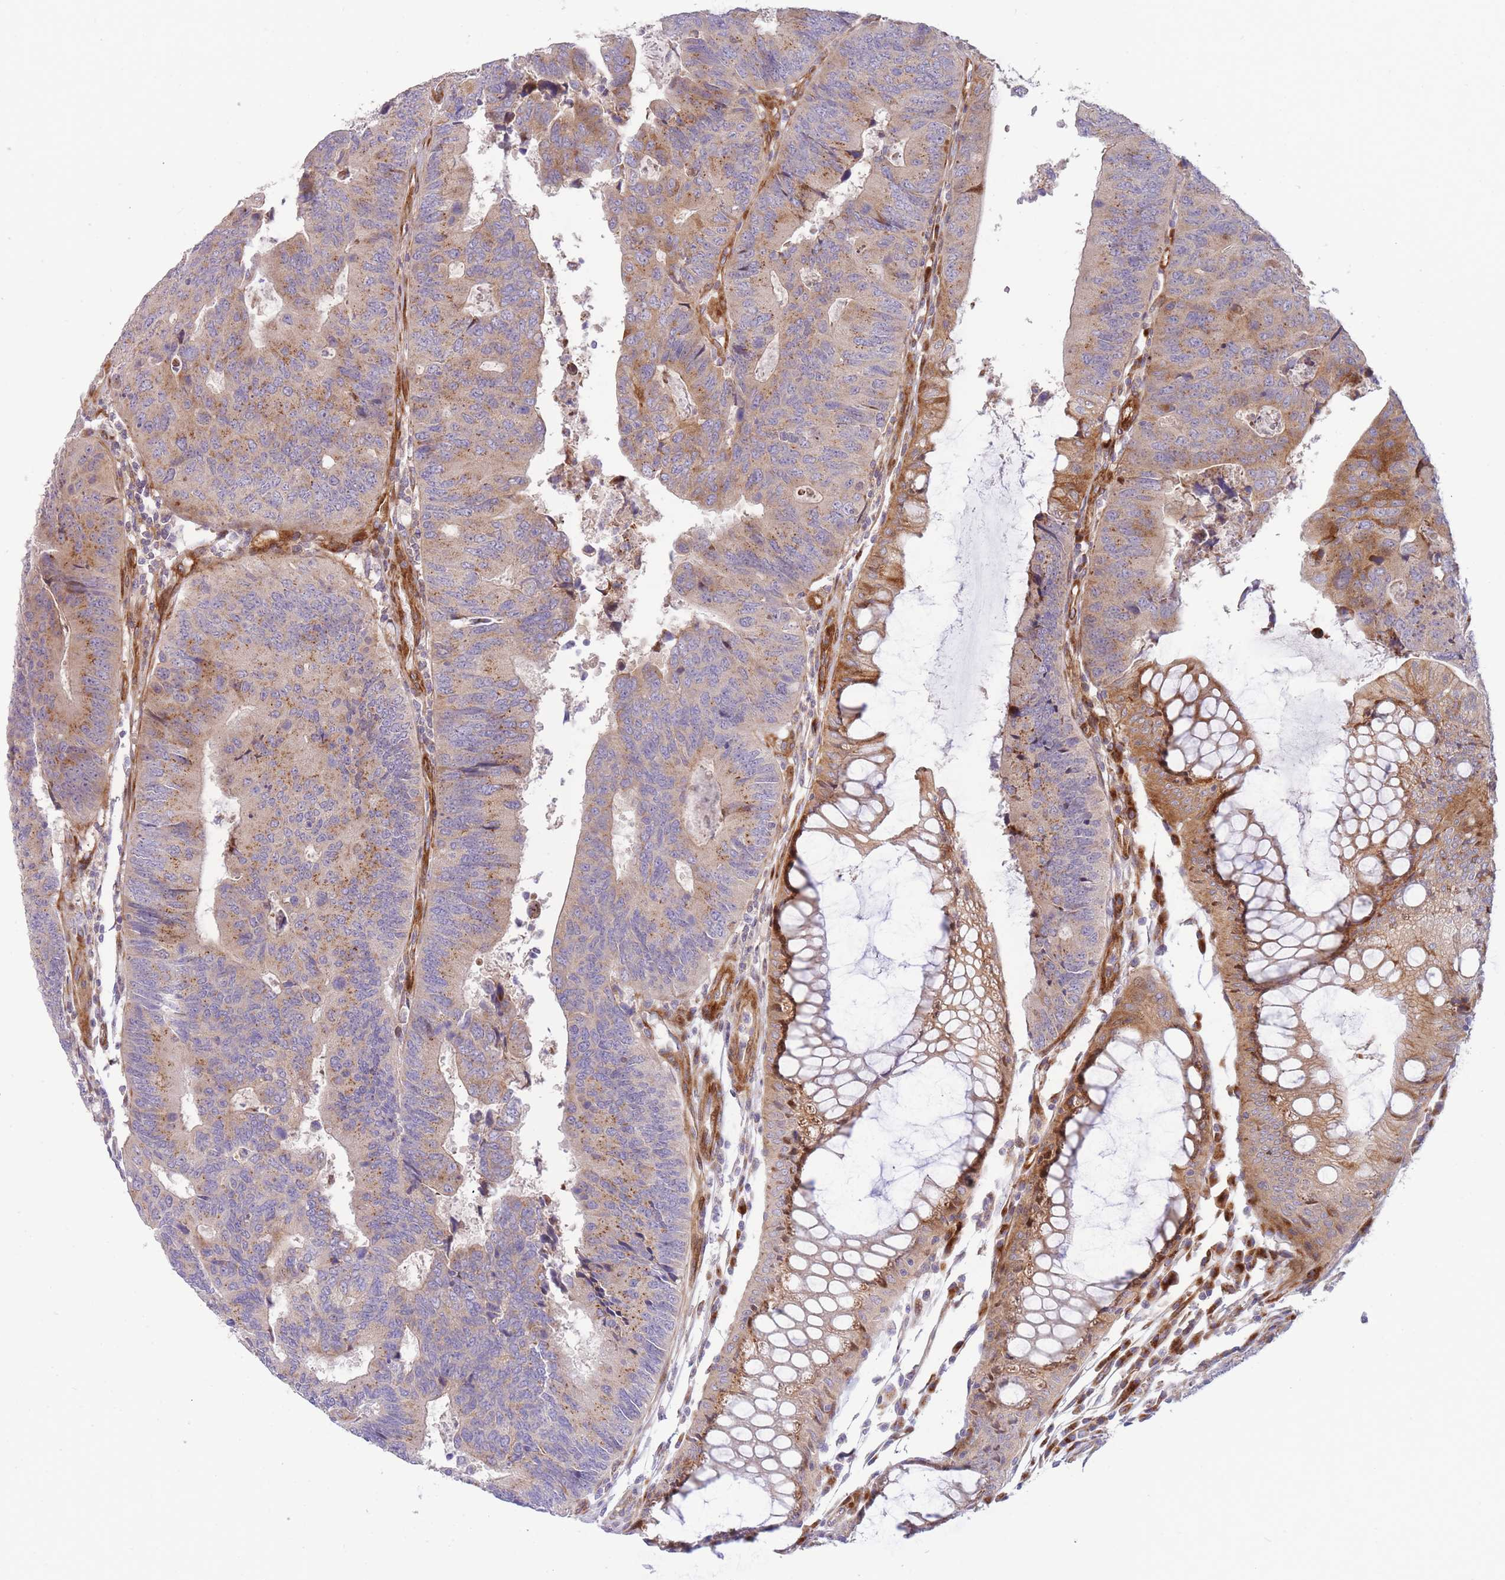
{"staining": {"intensity": "moderate", "quantity": "<25%", "location": "cytoplasmic/membranous"}, "tissue": "colorectal cancer", "cell_type": "Tumor cells", "image_type": "cancer", "snomed": [{"axis": "morphology", "description": "Adenocarcinoma, NOS"}, {"axis": "topography", "description": "Colon"}], "caption": "Immunohistochemical staining of human adenocarcinoma (colorectal) displays moderate cytoplasmic/membranous protein staining in about <25% of tumor cells.", "gene": "ATP5MC2", "patient": {"sex": "female", "age": 67}}